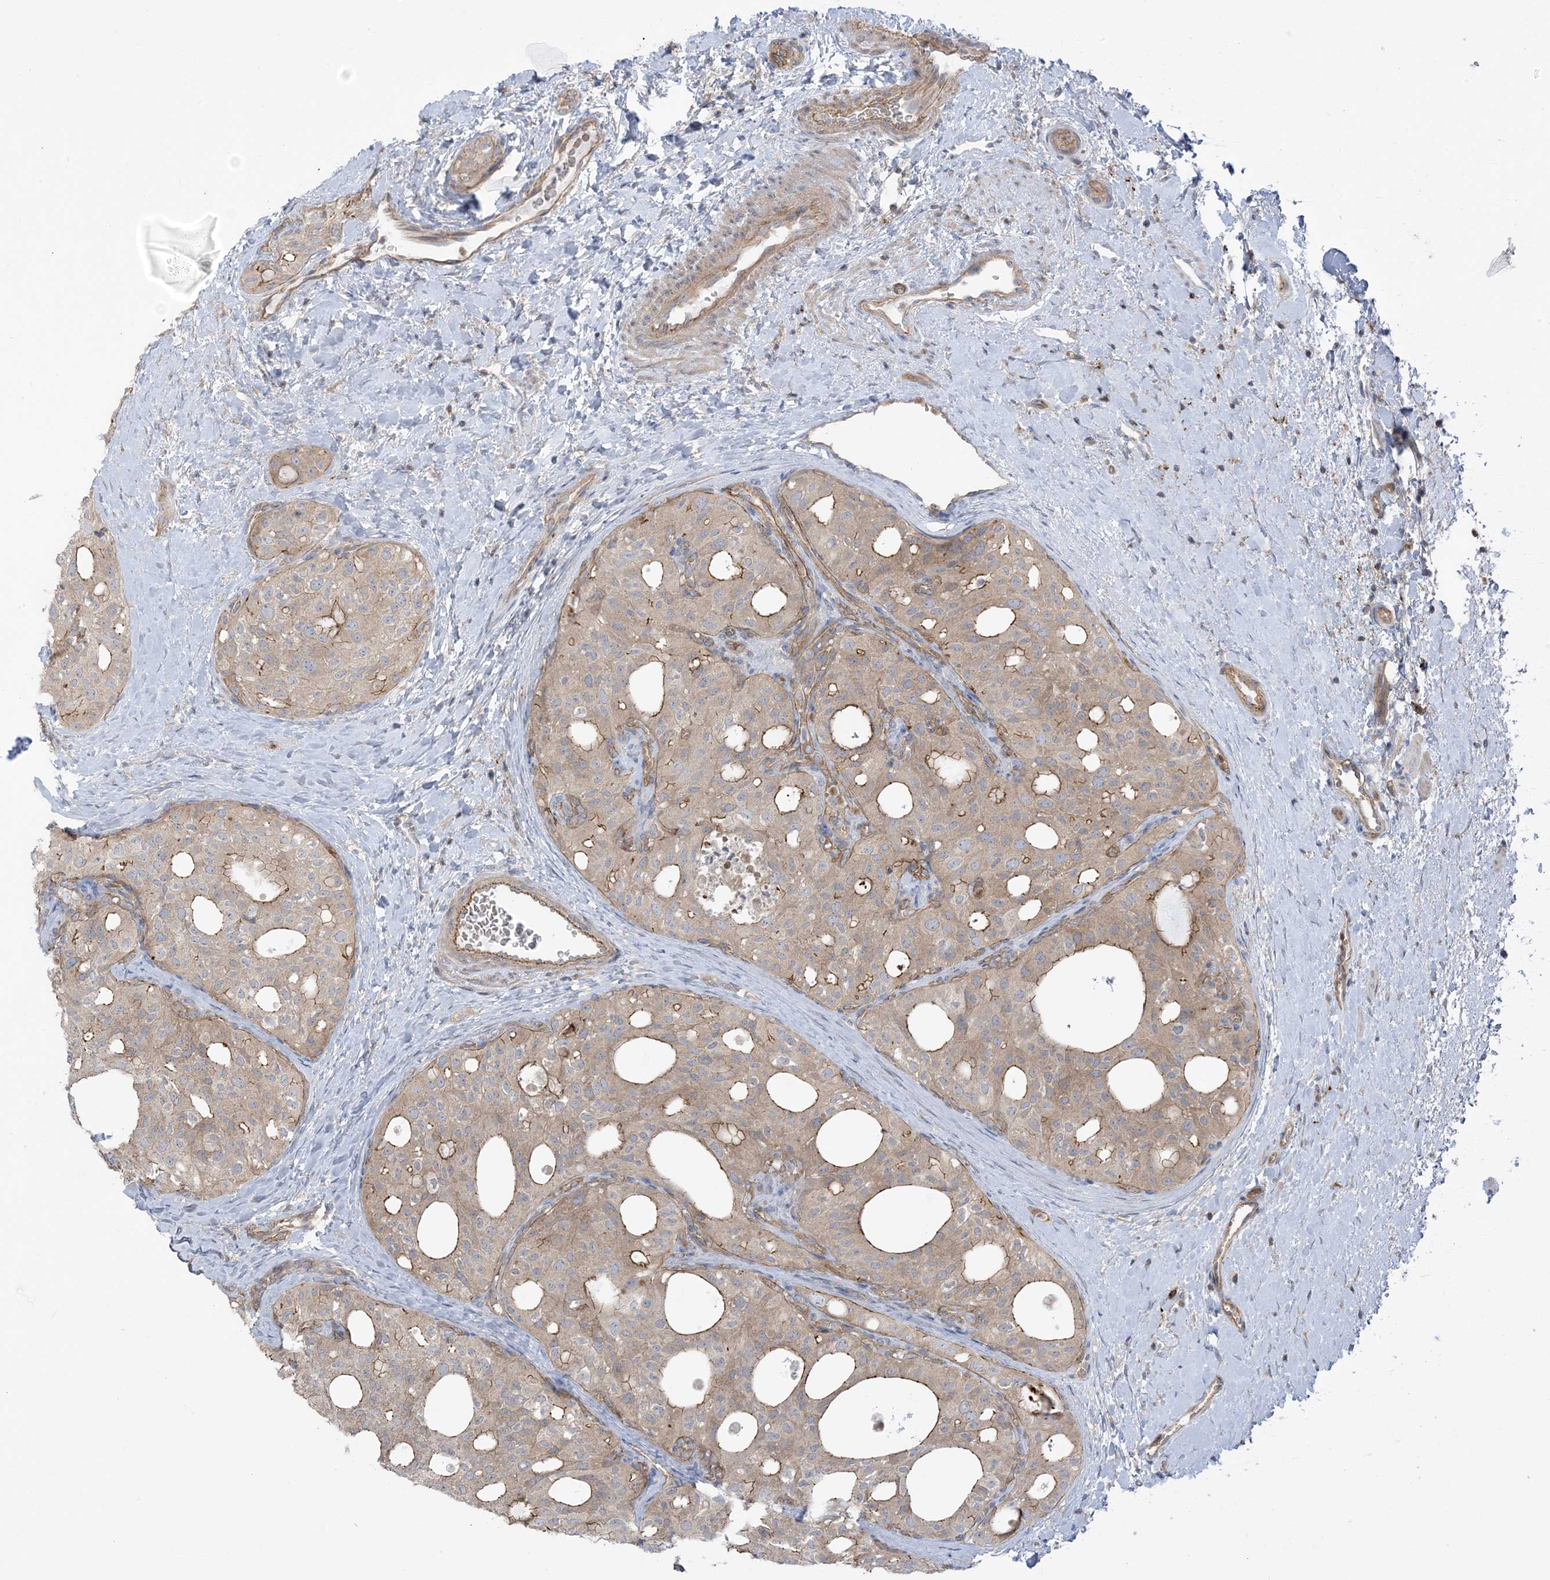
{"staining": {"intensity": "moderate", "quantity": "<25%", "location": "cytoplasmic/membranous"}, "tissue": "thyroid cancer", "cell_type": "Tumor cells", "image_type": "cancer", "snomed": [{"axis": "morphology", "description": "Follicular adenoma carcinoma, NOS"}, {"axis": "topography", "description": "Thyroid gland"}], "caption": "Tumor cells exhibit low levels of moderate cytoplasmic/membranous positivity in about <25% of cells in human thyroid cancer. (DAB (3,3'-diaminobenzidine) IHC with brightfield microscopy, high magnification).", "gene": "ICMT", "patient": {"sex": "male", "age": 75}}